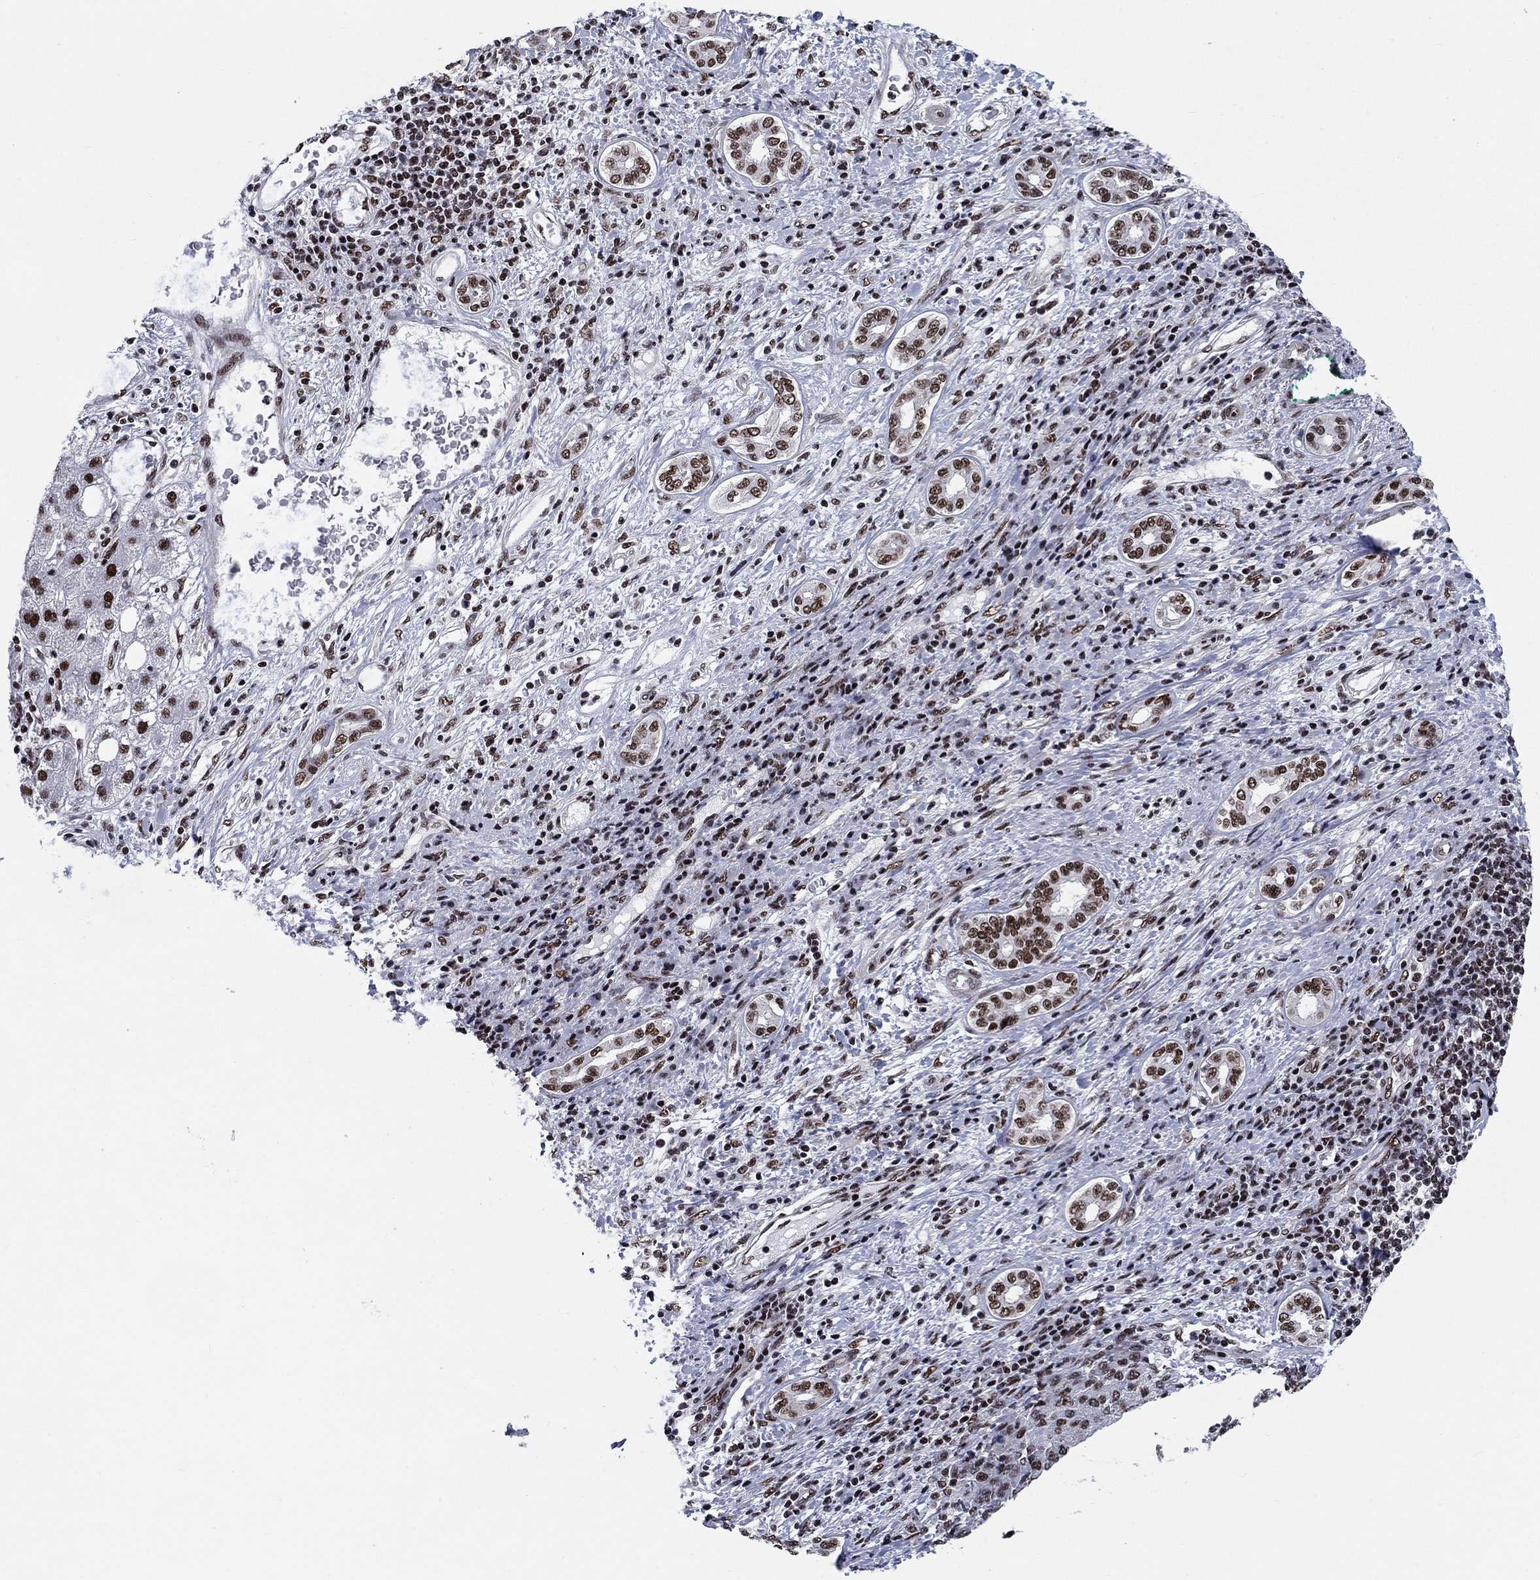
{"staining": {"intensity": "strong", "quantity": ">75%", "location": "nuclear"}, "tissue": "liver cancer", "cell_type": "Tumor cells", "image_type": "cancer", "snomed": [{"axis": "morphology", "description": "Carcinoma, Hepatocellular, NOS"}, {"axis": "topography", "description": "Liver"}], "caption": "IHC staining of hepatocellular carcinoma (liver), which exhibits high levels of strong nuclear staining in about >75% of tumor cells indicating strong nuclear protein staining. The staining was performed using DAB (brown) for protein detection and nuclei were counterstained in hematoxylin (blue).", "gene": "RPRD1B", "patient": {"sex": "male", "age": 65}}